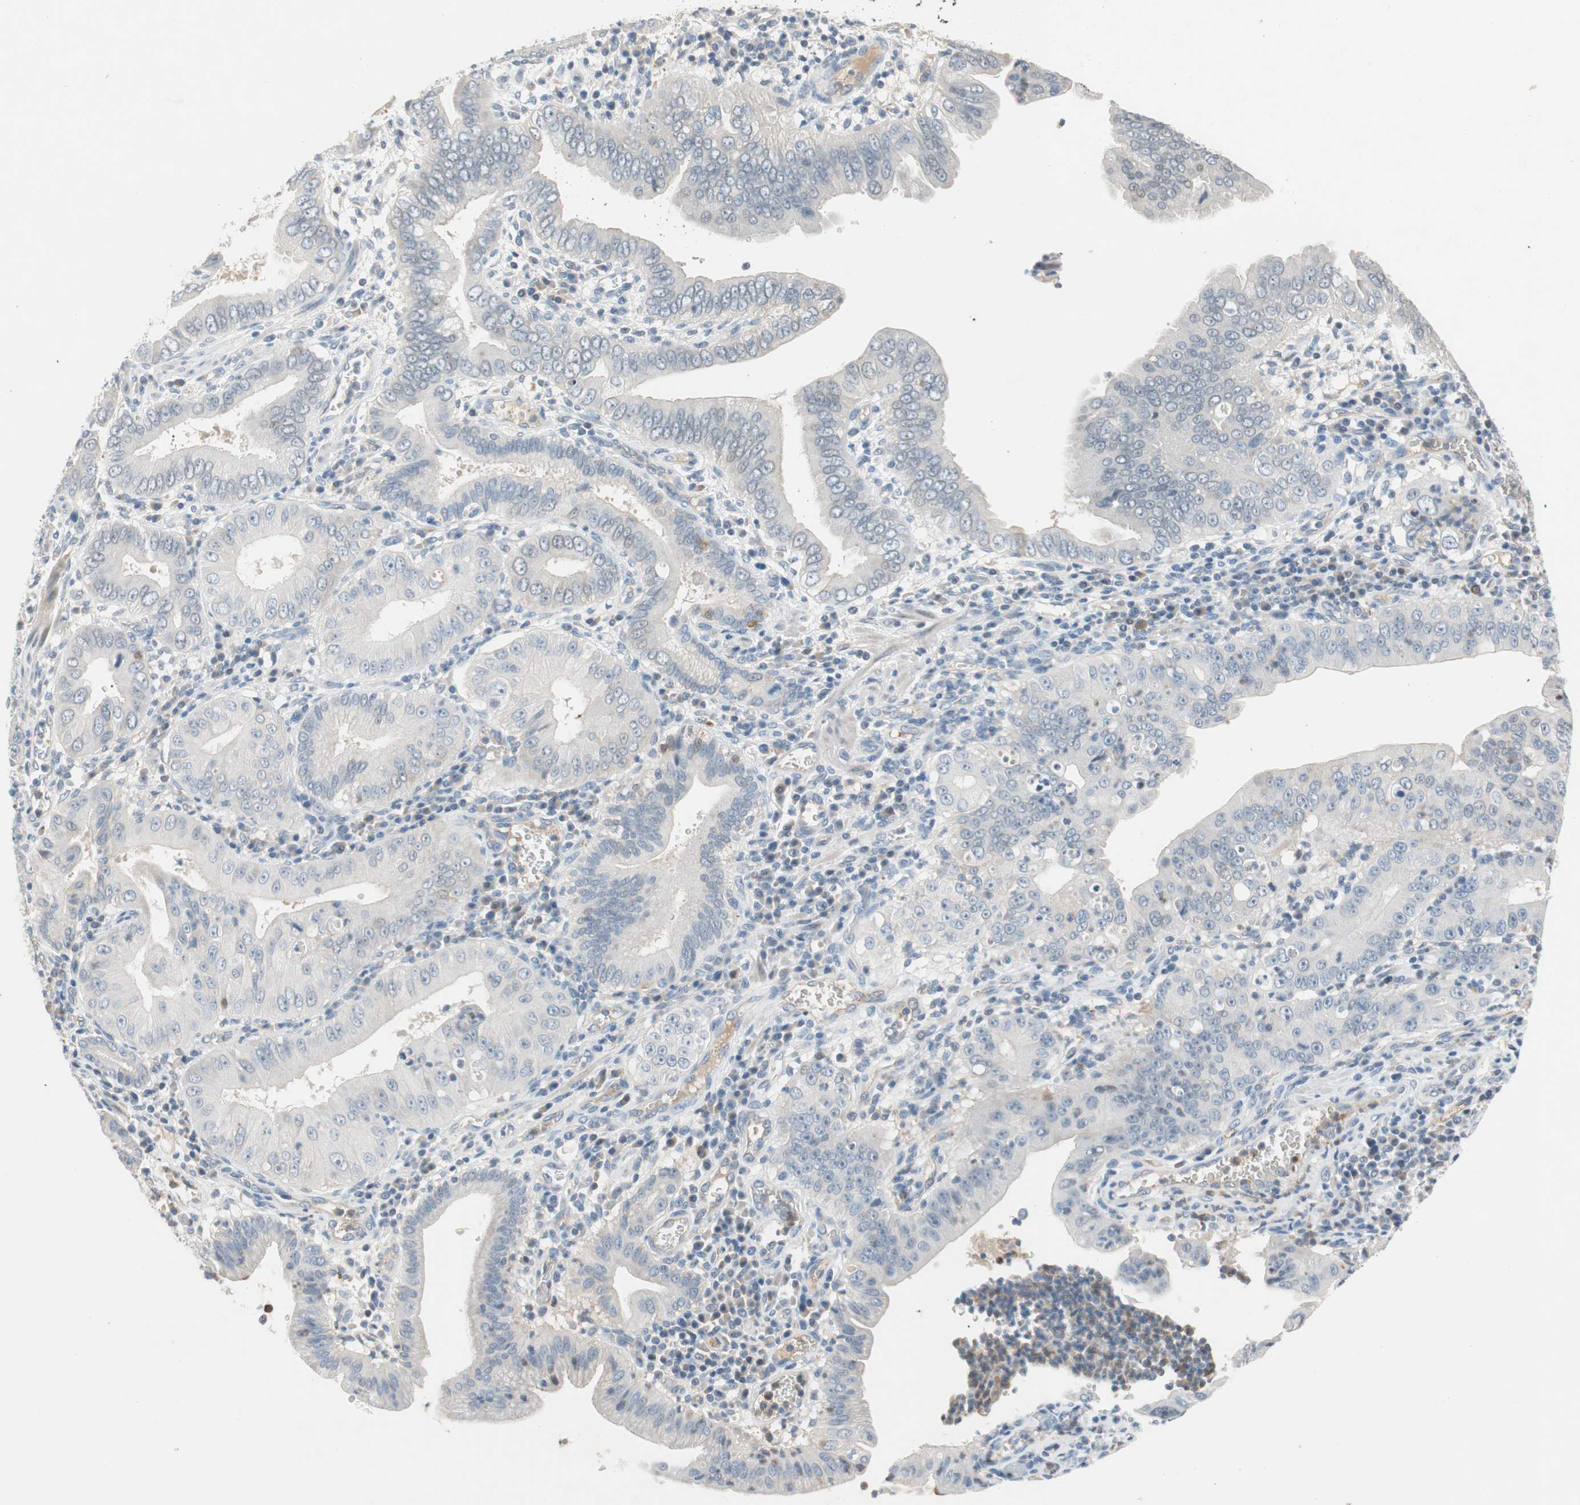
{"staining": {"intensity": "negative", "quantity": "none", "location": "none"}, "tissue": "pancreatic cancer", "cell_type": "Tumor cells", "image_type": "cancer", "snomed": [{"axis": "morphology", "description": "Normal tissue, NOS"}, {"axis": "topography", "description": "Lymph node"}], "caption": "An image of human pancreatic cancer is negative for staining in tumor cells. Brightfield microscopy of immunohistochemistry stained with DAB (3,3'-diaminobenzidine) (brown) and hematoxylin (blue), captured at high magnification.", "gene": "PDZK1", "patient": {"sex": "male", "age": 50}}